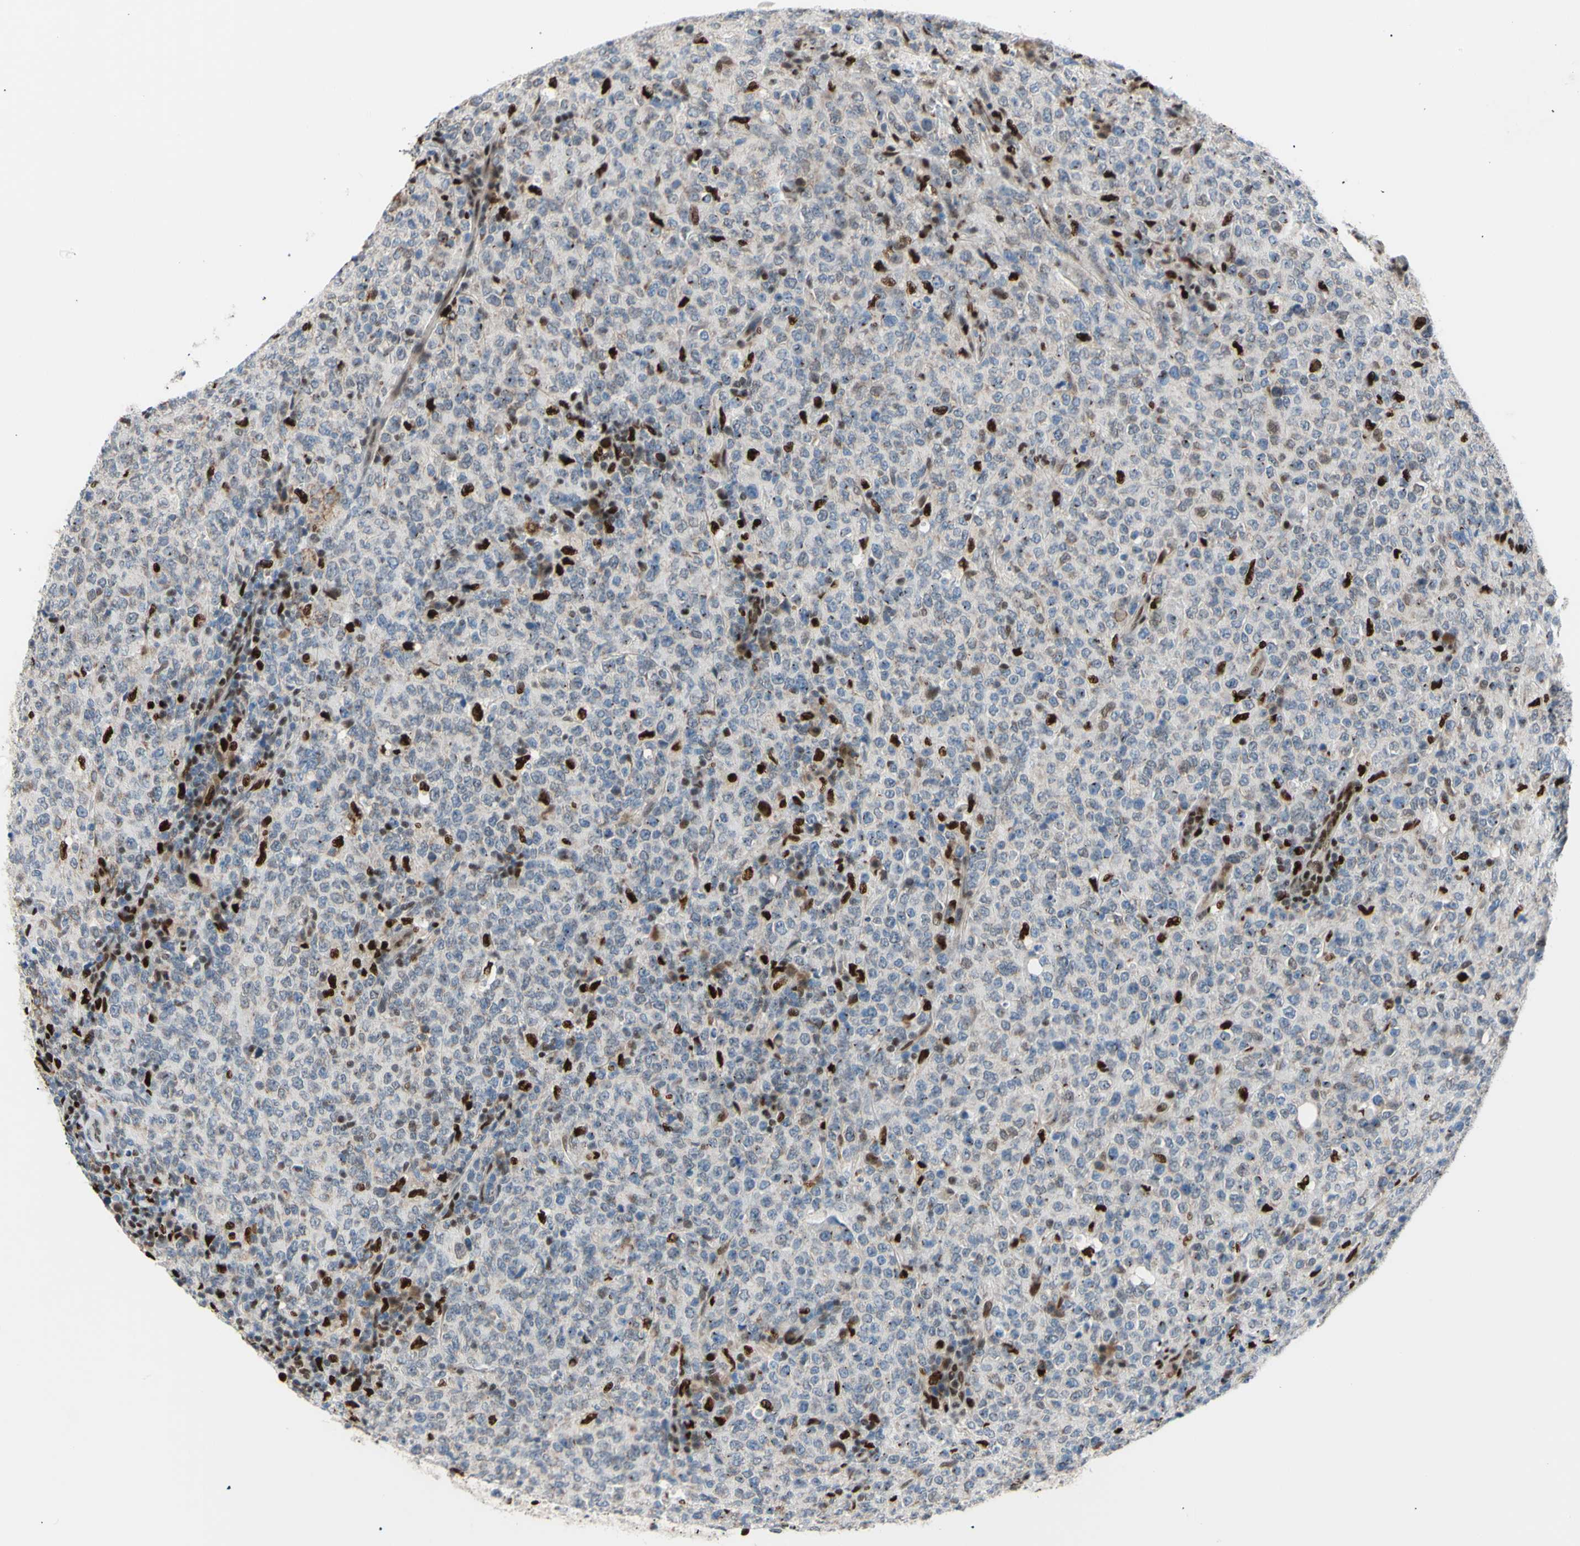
{"staining": {"intensity": "strong", "quantity": "<25%", "location": "nuclear"}, "tissue": "lymphoma", "cell_type": "Tumor cells", "image_type": "cancer", "snomed": [{"axis": "morphology", "description": "Malignant lymphoma, non-Hodgkin's type, High grade"}, {"axis": "topography", "description": "Tonsil"}], "caption": "Malignant lymphoma, non-Hodgkin's type (high-grade) tissue reveals strong nuclear positivity in about <25% of tumor cells", "gene": "EED", "patient": {"sex": "female", "age": 36}}